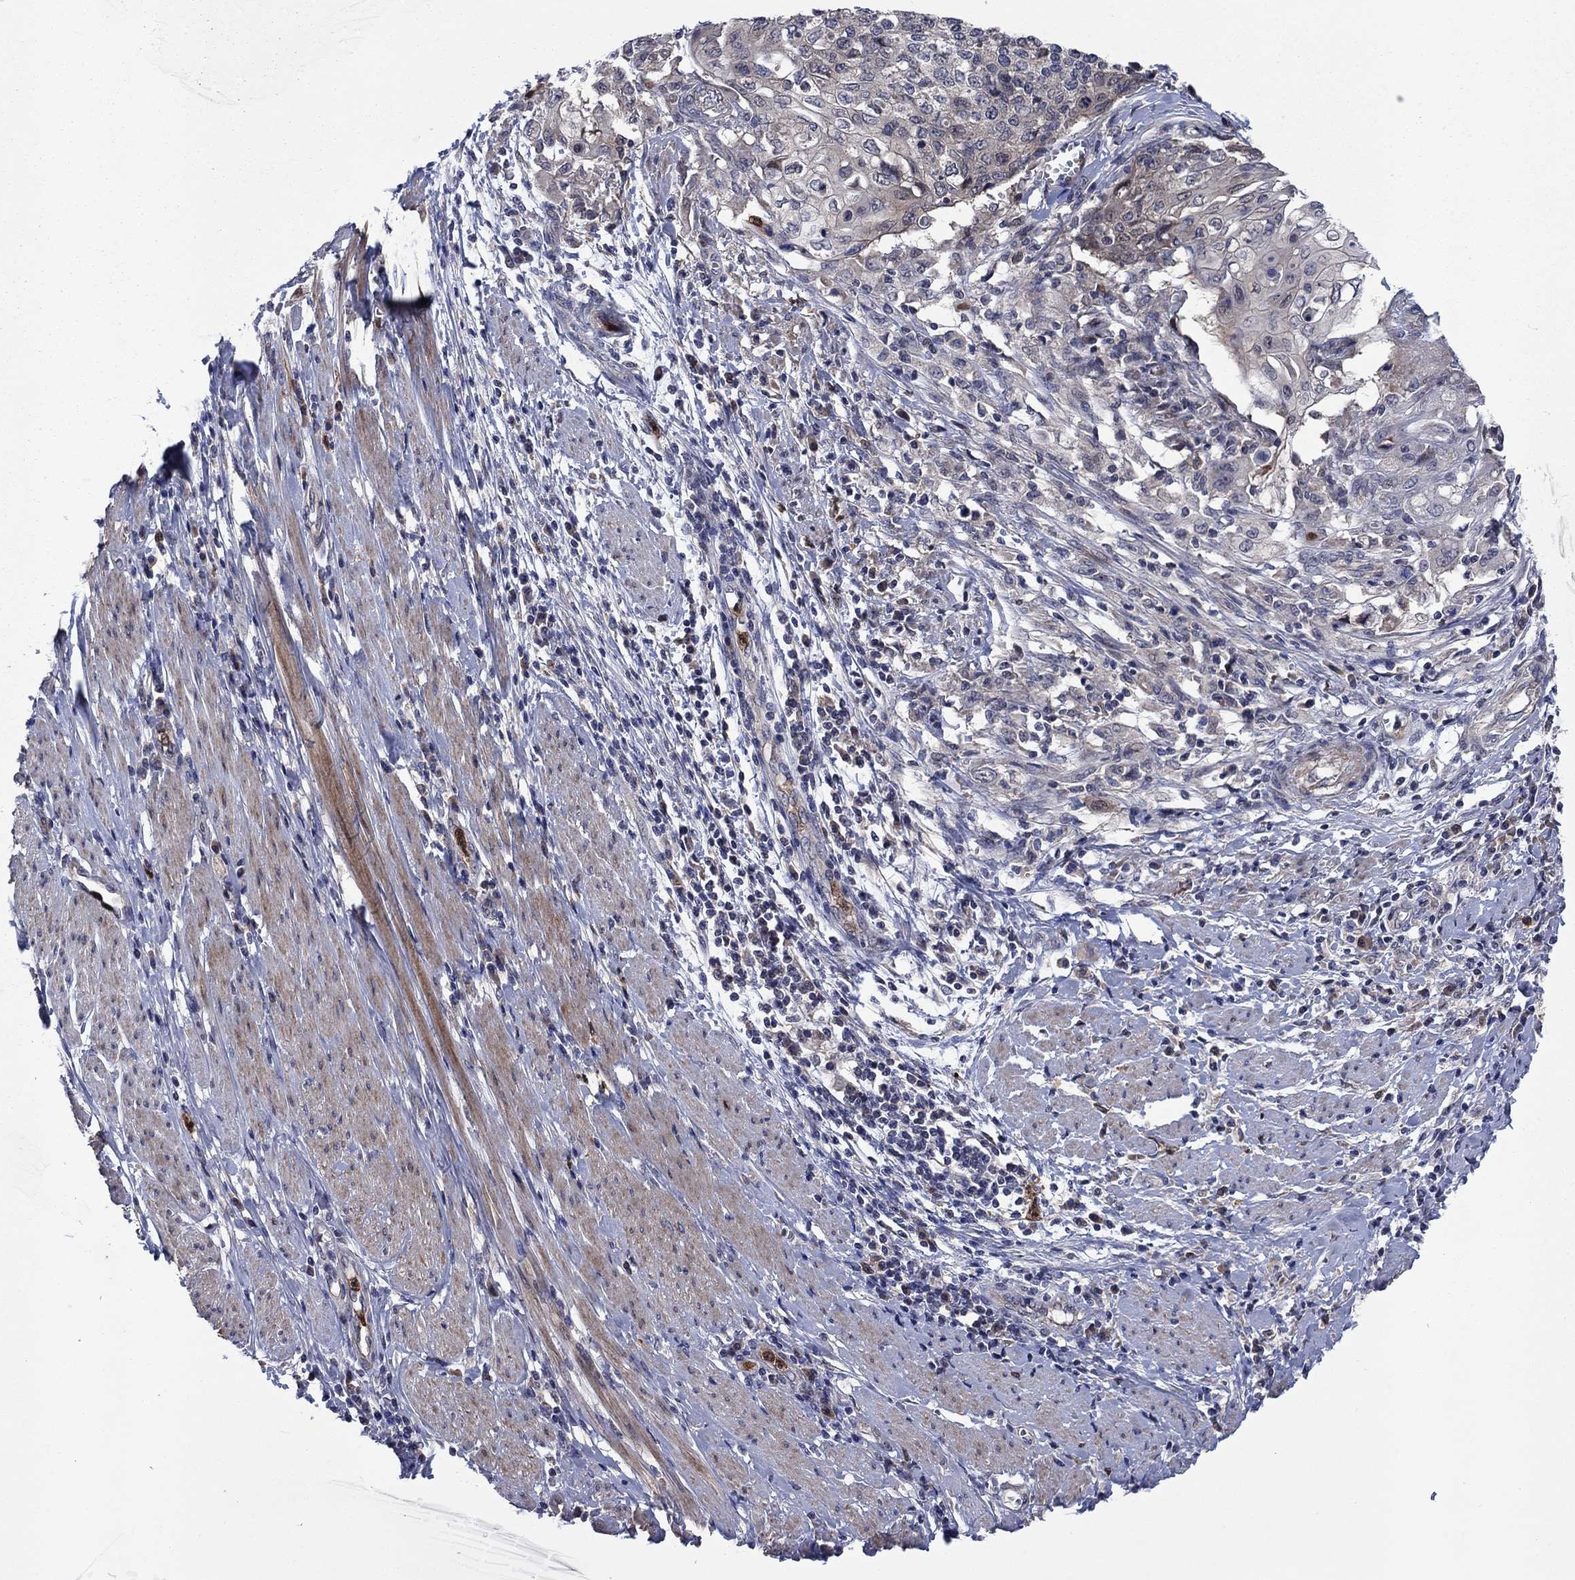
{"staining": {"intensity": "weak", "quantity": "<25%", "location": "cytoplasmic/membranous"}, "tissue": "cervical cancer", "cell_type": "Tumor cells", "image_type": "cancer", "snomed": [{"axis": "morphology", "description": "Squamous cell carcinoma, NOS"}, {"axis": "topography", "description": "Cervix"}], "caption": "IHC of human squamous cell carcinoma (cervical) exhibits no expression in tumor cells.", "gene": "MSRB1", "patient": {"sex": "female", "age": 39}}